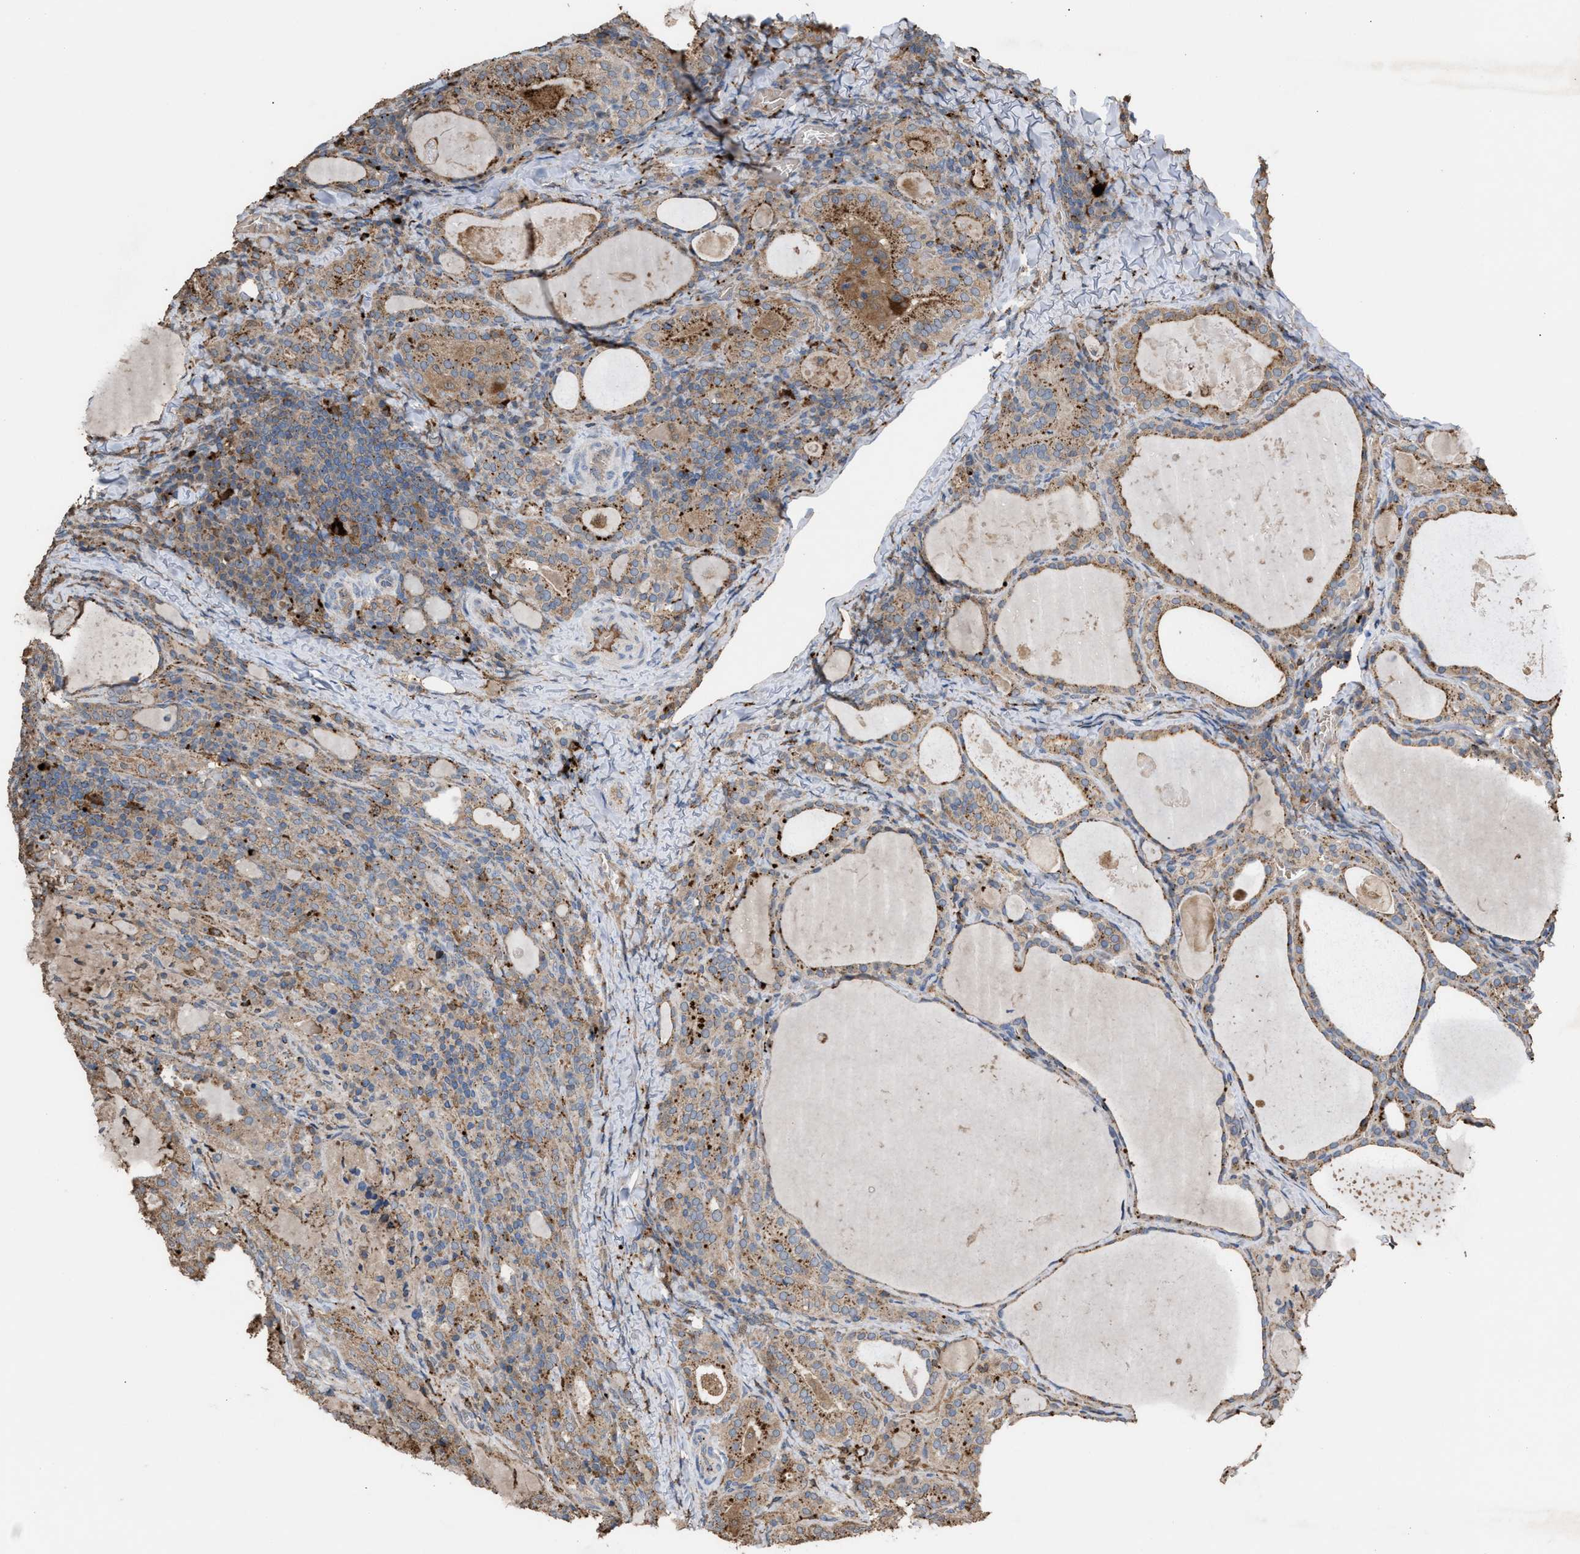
{"staining": {"intensity": "weak", "quantity": ">75%", "location": "cytoplasmic/membranous"}, "tissue": "thyroid cancer", "cell_type": "Tumor cells", "image_type": "cancer", "snomed": [{"axis": "morphology", "description": "Papillary adenocarcinoma, NOS"}, {"axis": "topography", "description": "Thyroid gland"}], "caption": "This is an image of immunohistochemistry (IHC) staining of thyroid cancer (papillary adenocarcinoma), which shows weak staining in the cytoplasmic/membranous of tumor cells.", "gene": "ELMO3", "patient": {"sex": "female", "age": 42}}